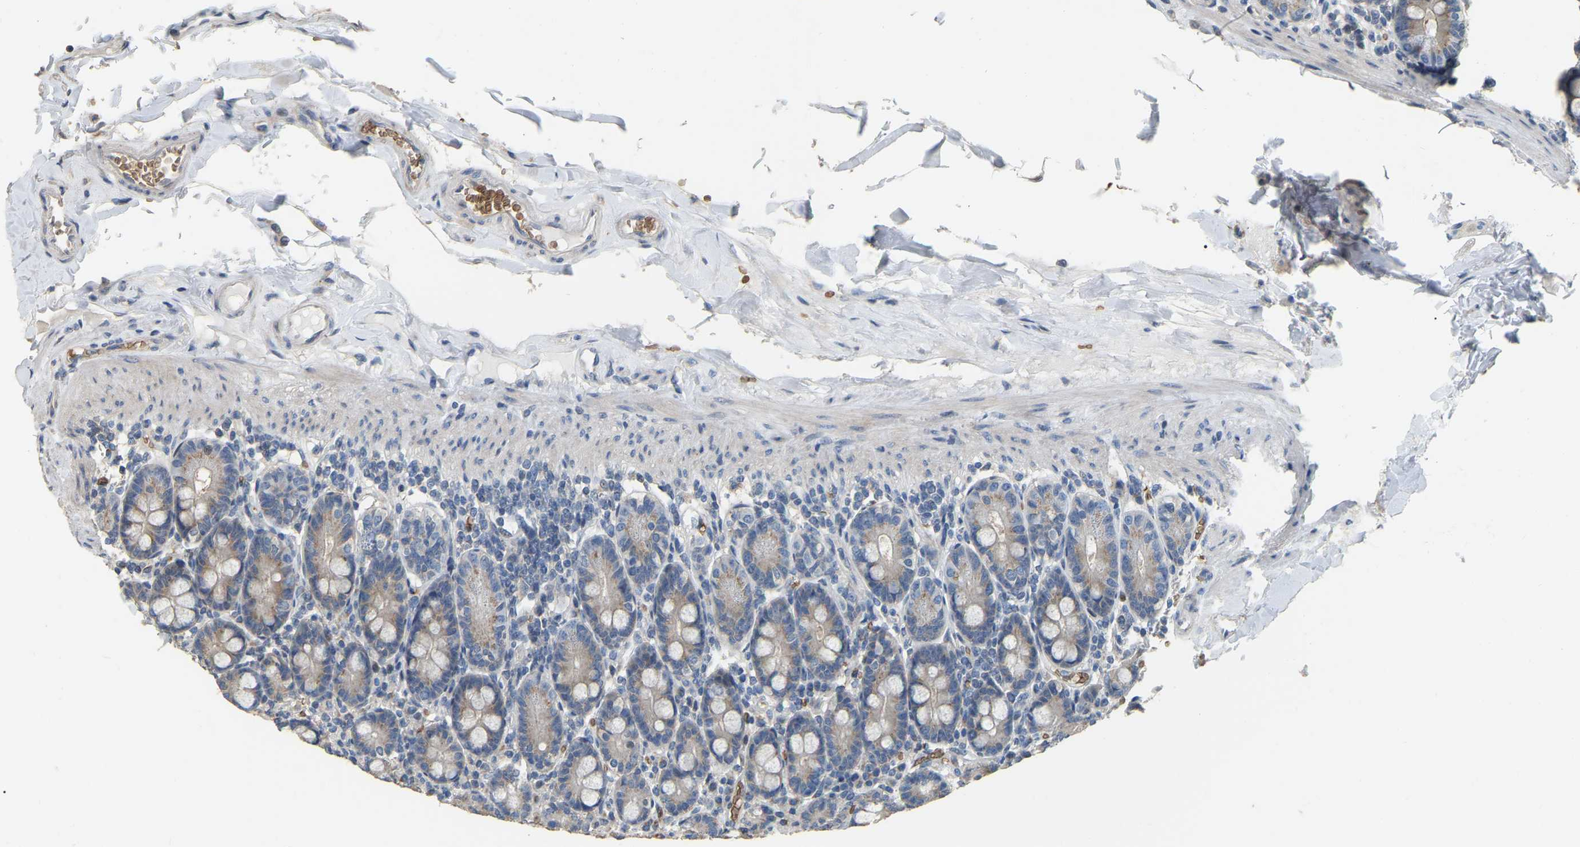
{"staining": {"intensity": "moderate", "quantity": "25%-75%", "location": "cytoplasmic/membranous"}, "tissue": "duodenum", "cell_type": "Glandular cells", "image_type": "normal", "snomed": [{"axis": "morphology", "description": "Normal tissue, NOS"}, {"axis": "topography", "description": "Duodenum"}], "caption": "Brown immunohistochemical staining in unremarkable duodenum demonstrates moderate cytoplasmic/membranous staining in approximately 25%-75% of glandular cells.", "gene": "CFAP298", "patient": {"sex": "male", "age": 50}}